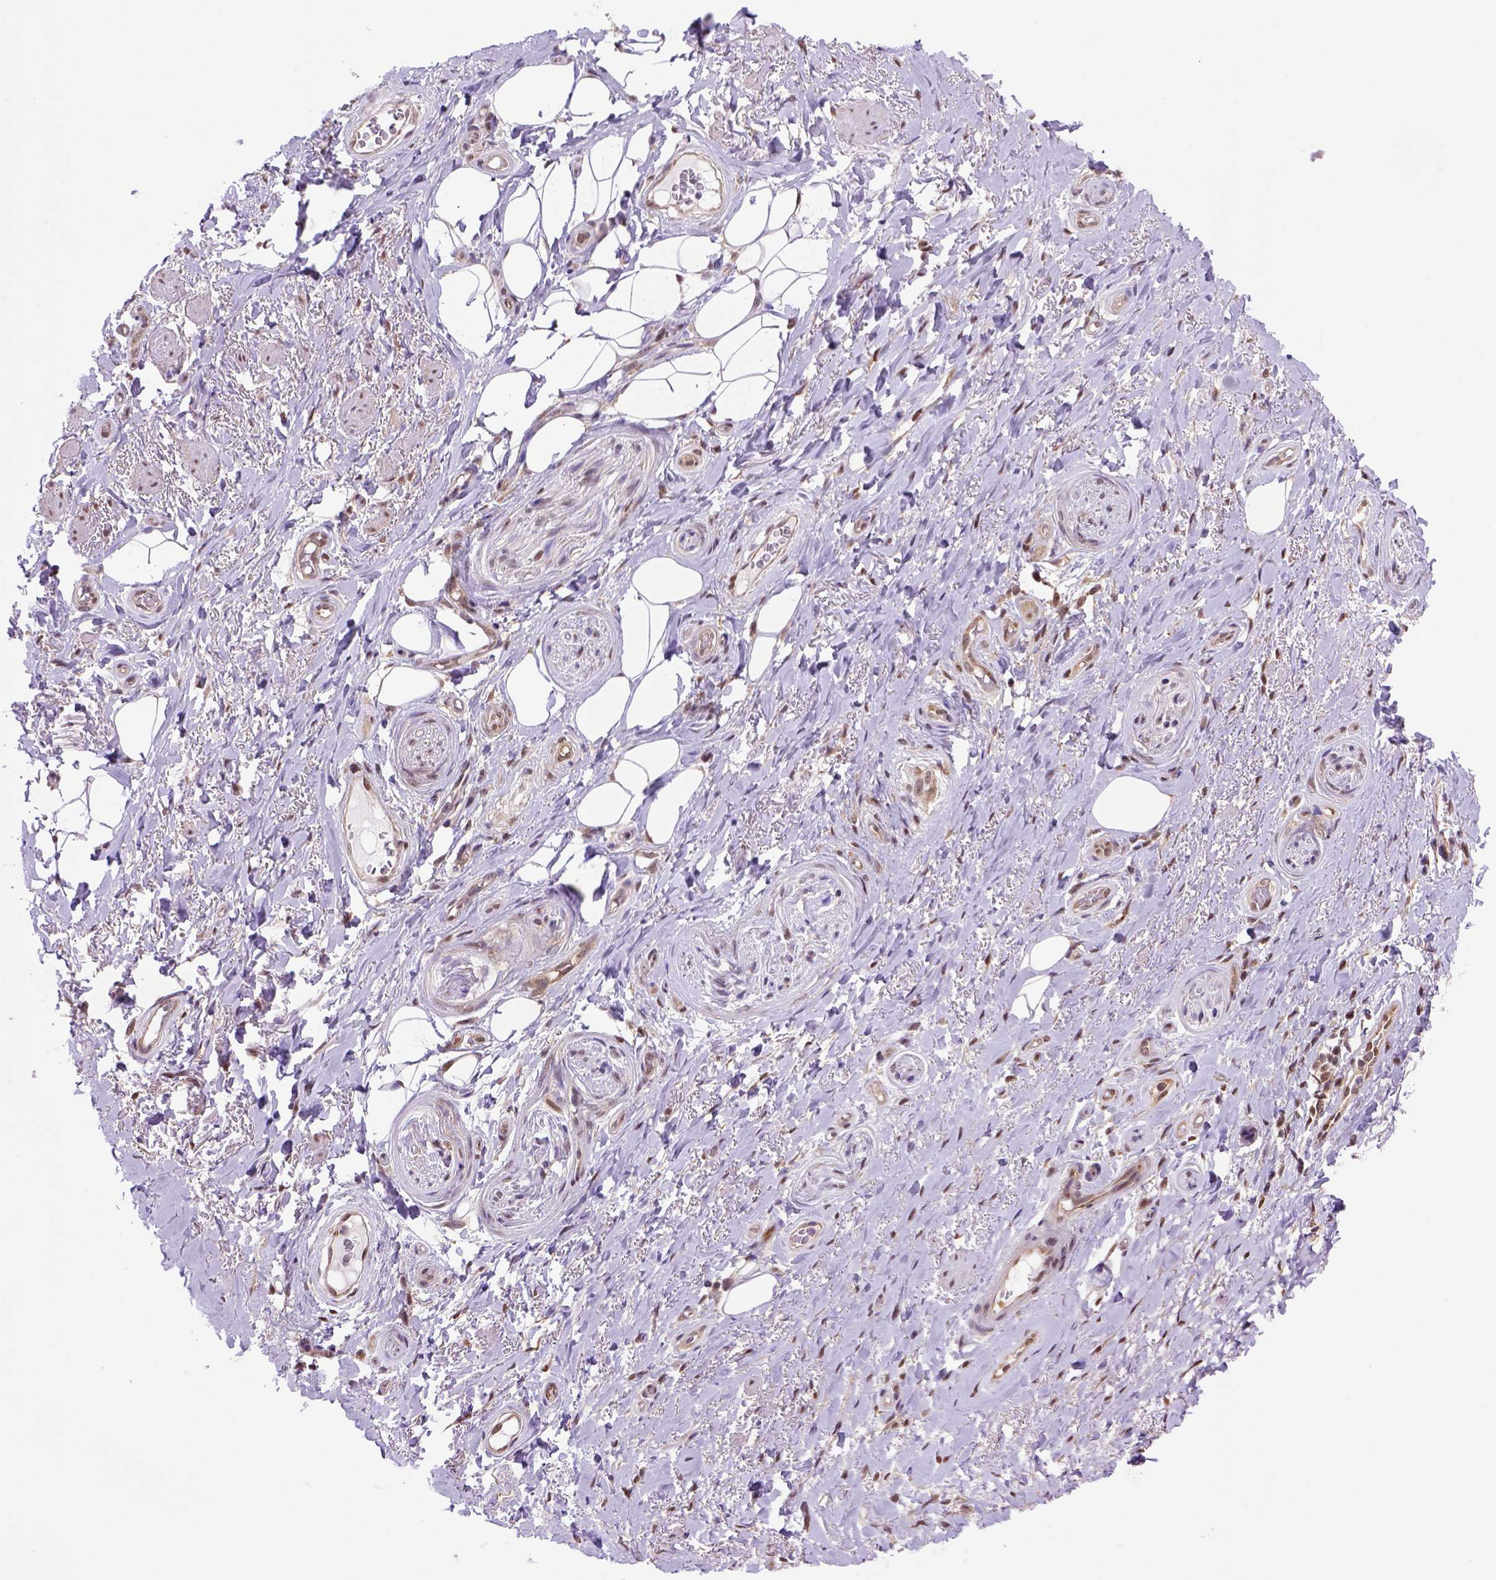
{"staining": {"intensity": "strong", "quantity": ">75%", "location": "nuclear"}, "tissue": "adipose tissue", "cell_type": "Adipocytes", "image_type": "normal", "snomed": [{"axis": "morphology", "description": "Normal tissue, NOS"}, {"axis": "topography", "description": "Anal"}, {"axis": "topography", "description": "Peripheral nerve tissue"}], "caption": "An IHC image of unremarkable tissue is shown. Protein staining in brown labels strong nuclear positivity in adipose tissue within adipocytes.", "gene": "PSMC2", "patient": {"sex": "male", "age": 53}}